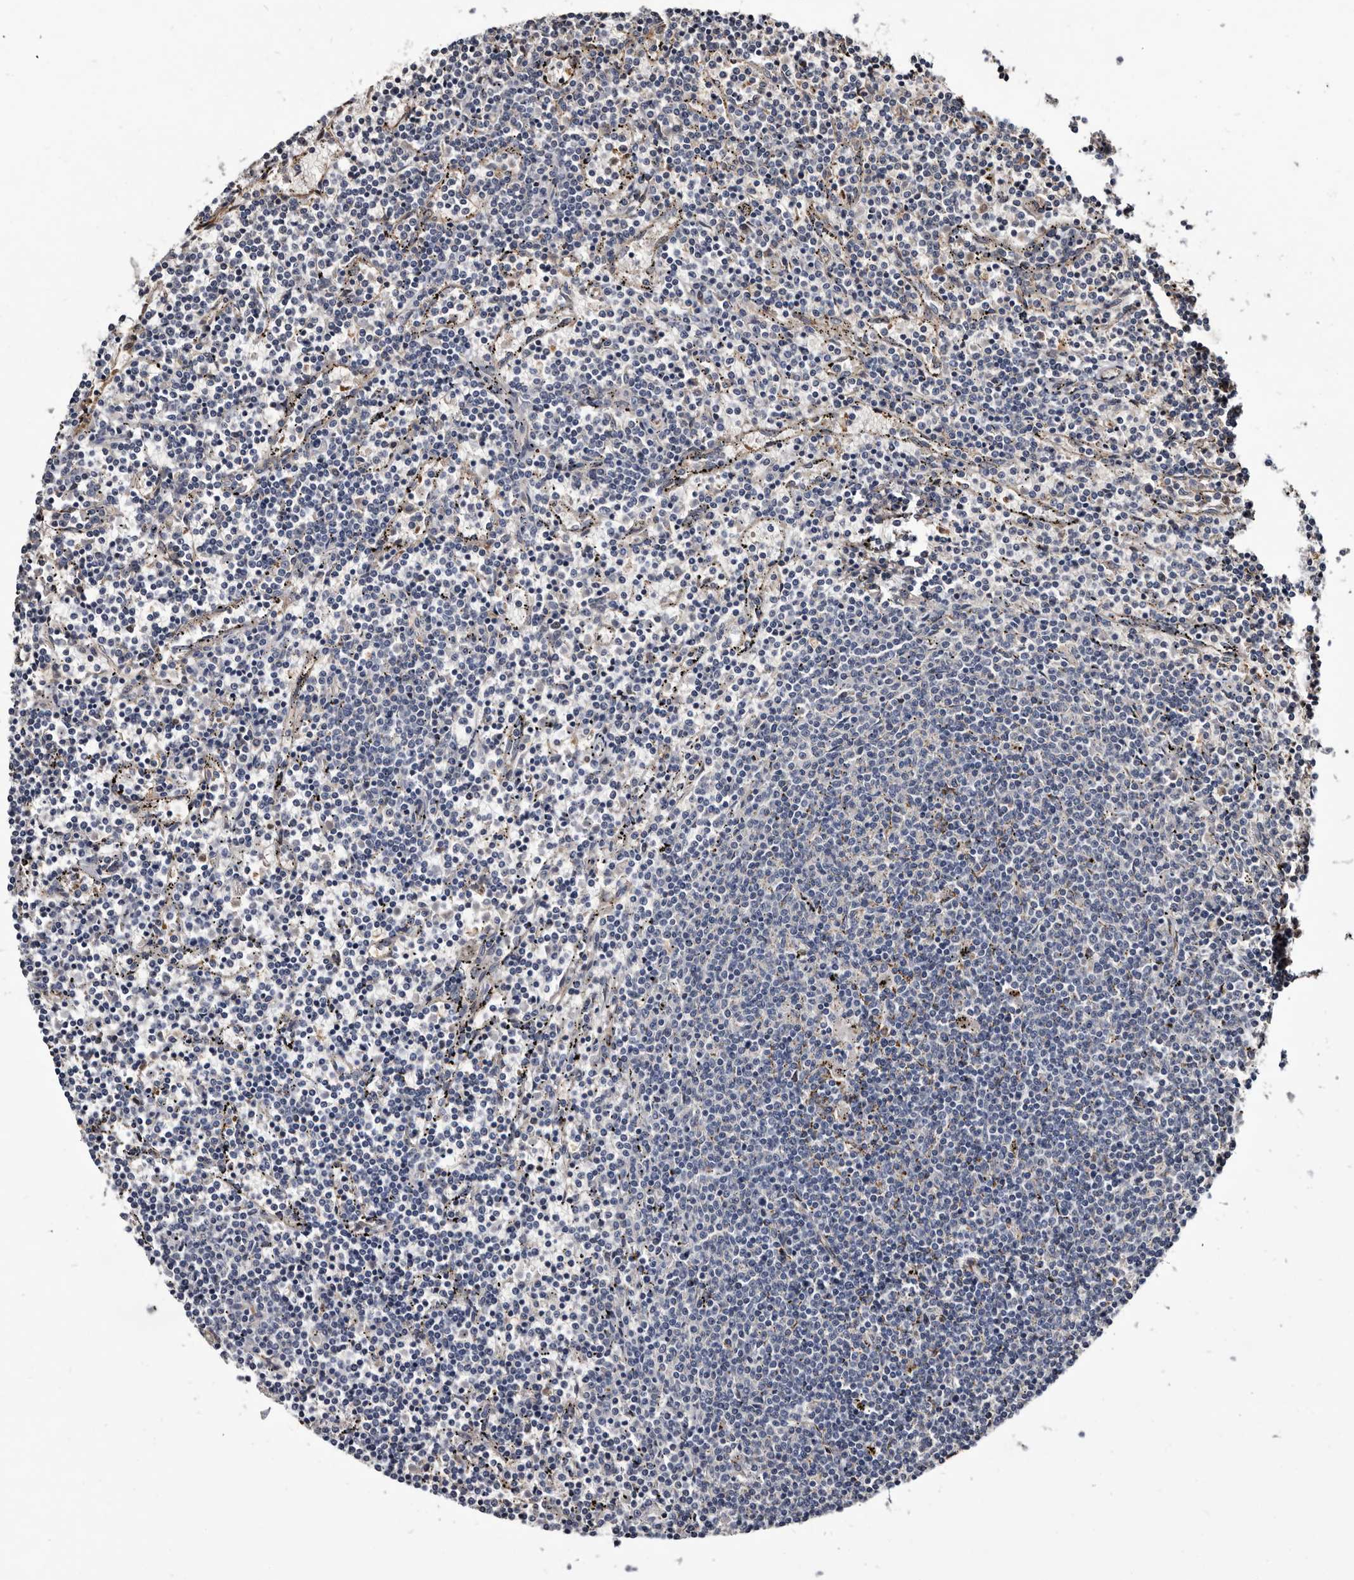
{"staining": {"intensity": "negative", "quantity": "none", "location": "none"}, "tissue": "lymphoma", "cell_type": "Tumor cells", "image_type": "cancer", "snomed": [{"axis": "morphology", "description": "Malignant lymphoma, non-Hodgkin's type, Low grade"}, {"axis": "topography", "description": "Spleen"}], "caption": "The micrograph reveals no significant staining in tumor cells of malignant lymphoma, non-Hodgkin's type (low-grade).", "gene": "CTSA", "patient": {"sex": "female", "age": 50}}